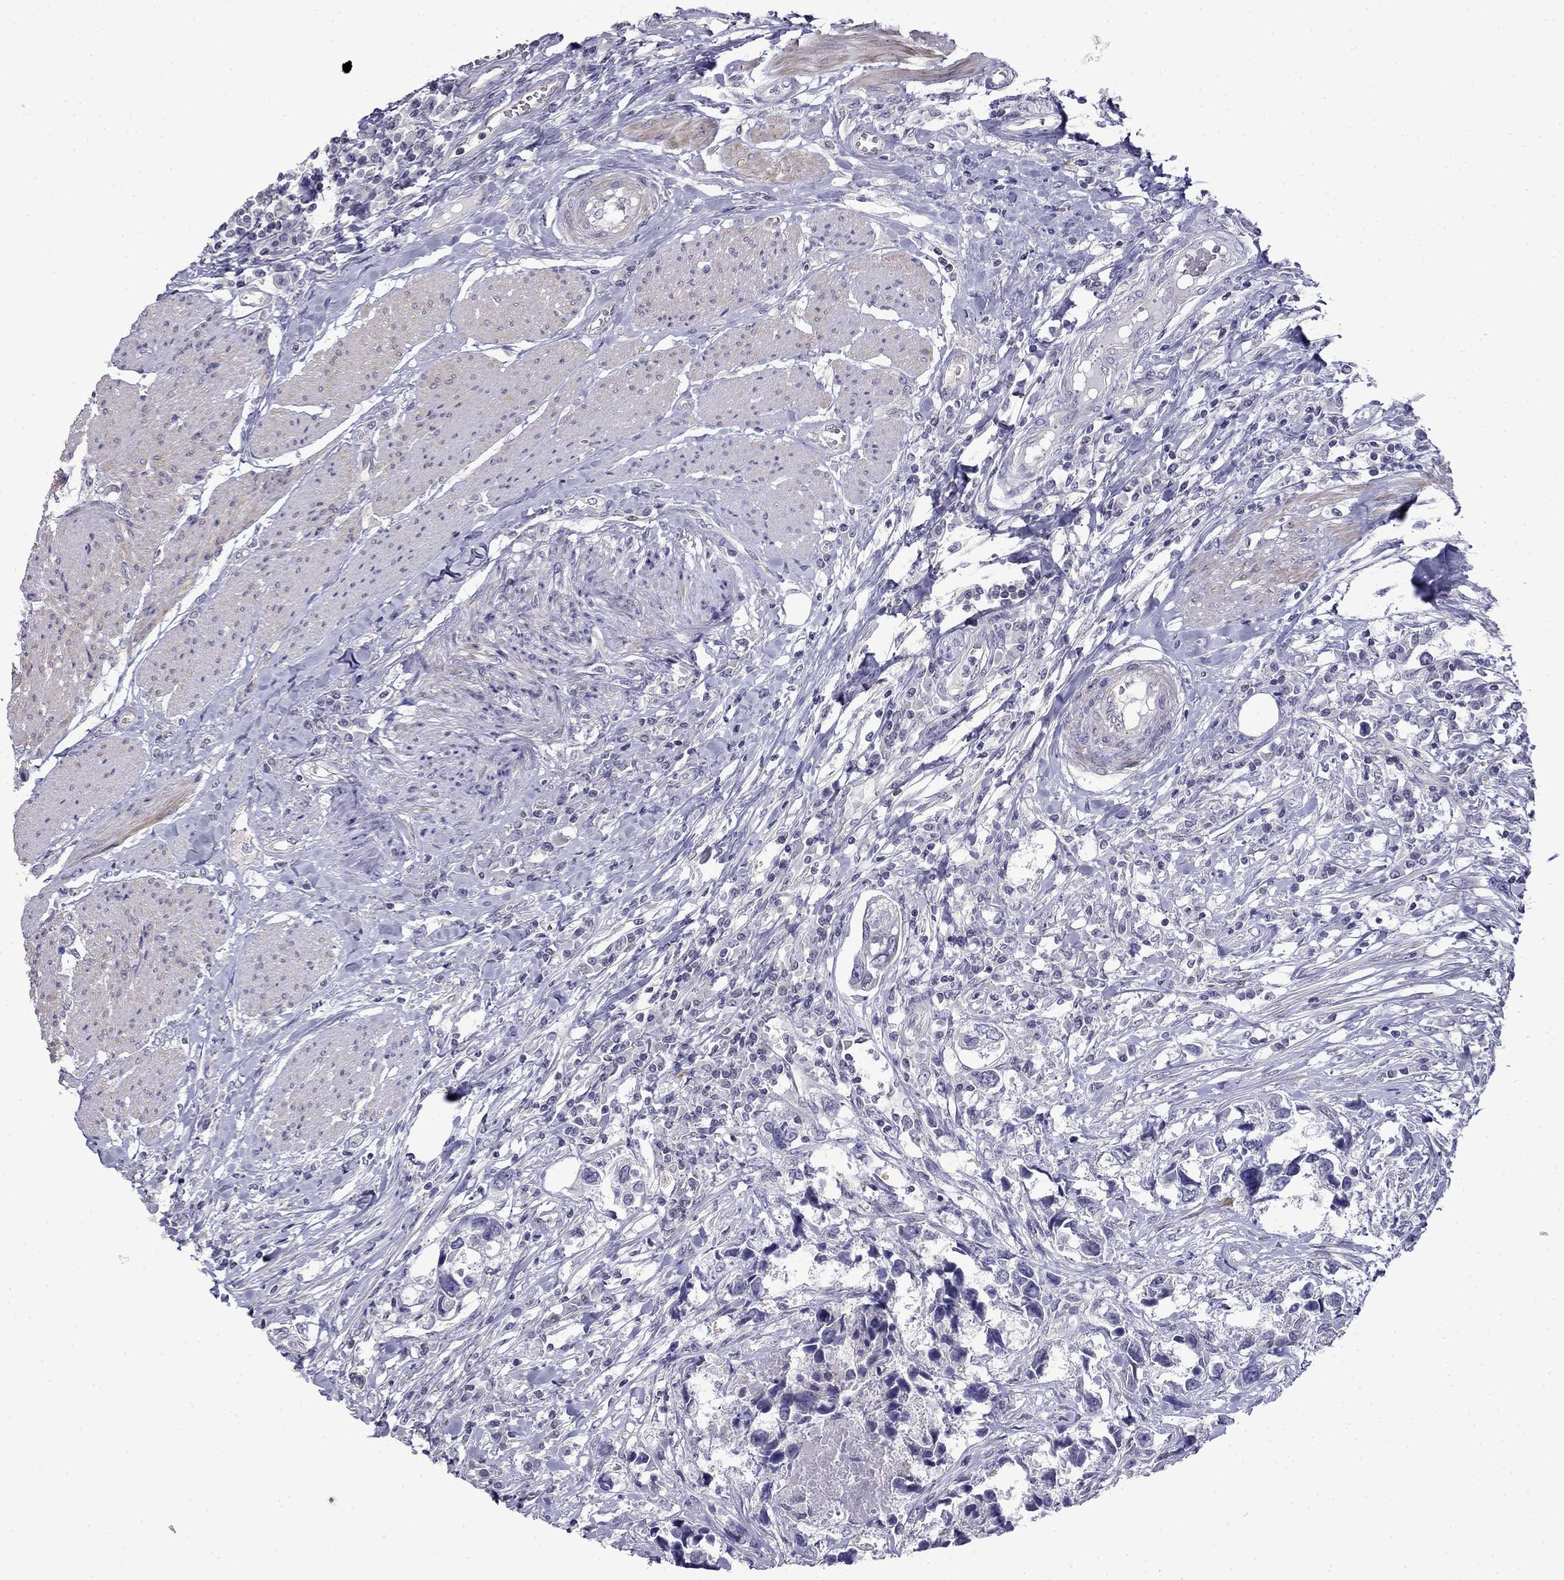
{"staining": {"intensity": "negative", "quantity": "none", "location": "none"}, "tissue": "urothelial cancer", "cell_type": "Tumor cells", "image_type": "cancer", "snomed": [{"axis": "morphology", "description": "Urothelial carcinoma, NOS"}, {"axis": "morphology", "description": "Urothelial carcinoma, High grade"}, {"axis": "topography", "description": "Urinary bladder"}], "caption": "High-grade urothelial carcinoma was stained to show a protein in brown. There is no significant expression in tumor cells.", "gene": "PRR18", "patient": {"sex": "male", "age": 63}}